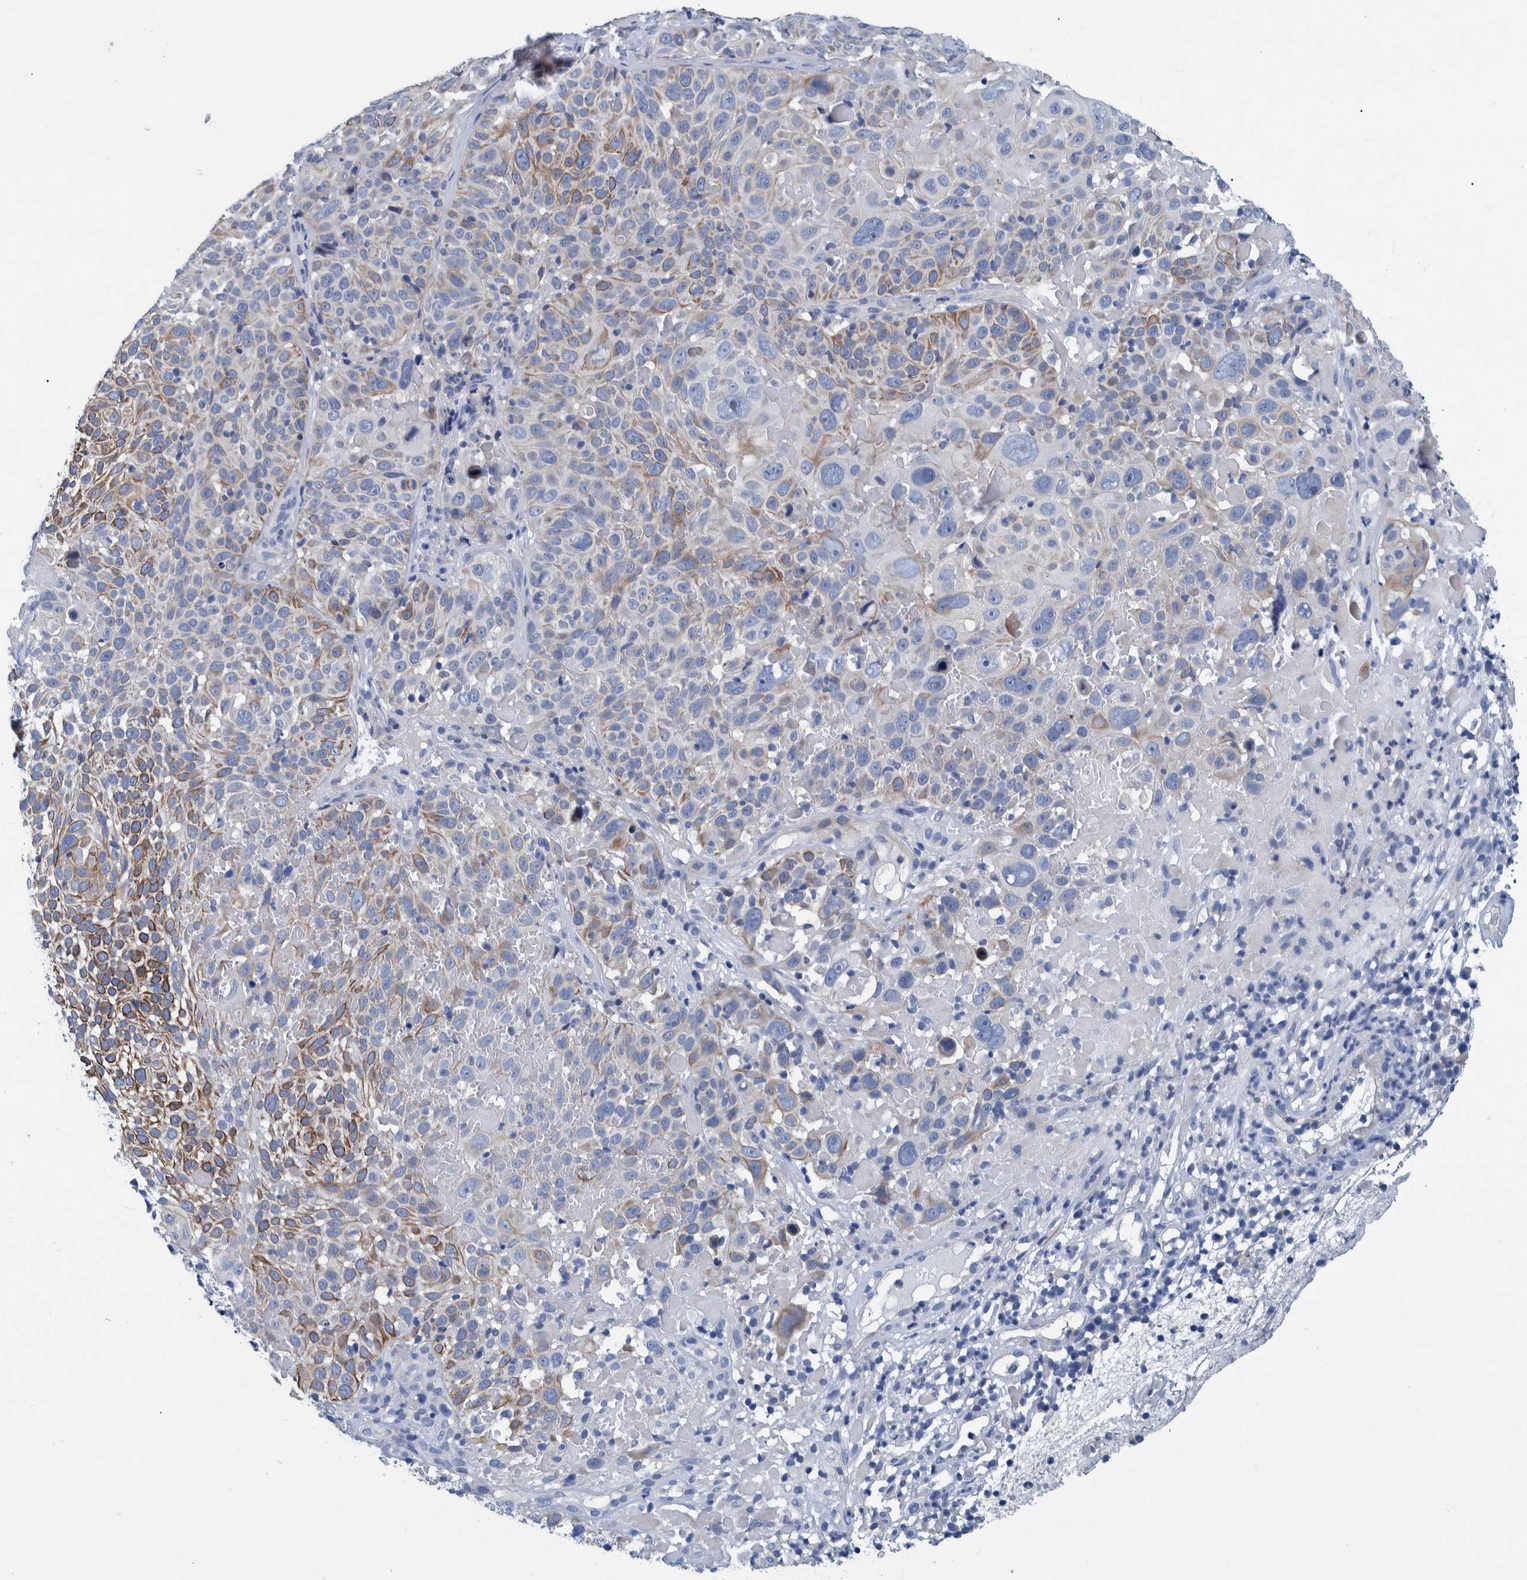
{"staining": {"intensity": "moderate", "quantity": "25%-75%", "location": "cytoplasmic/membranous"}, "tissue": "cervical cancer", "cell_type": "Tumor cells", "image_type": "cancer", "snomed": [{"axis": "morphology", "description": "Squamous cell carcinoma, NOS"}, {"axis": "topography", "description": "Cervix"}], "caption": "DAB (3,3'-diaminobenzidine) immunohistochemical staining of squamous cell carcinoma (cervical) displays moderate cytoplasmic/membranous protein positivity in approximately 25%-75% of tumor cells.", "gene": "MKS1", "patient": {"sex": "female", "age": 74}}